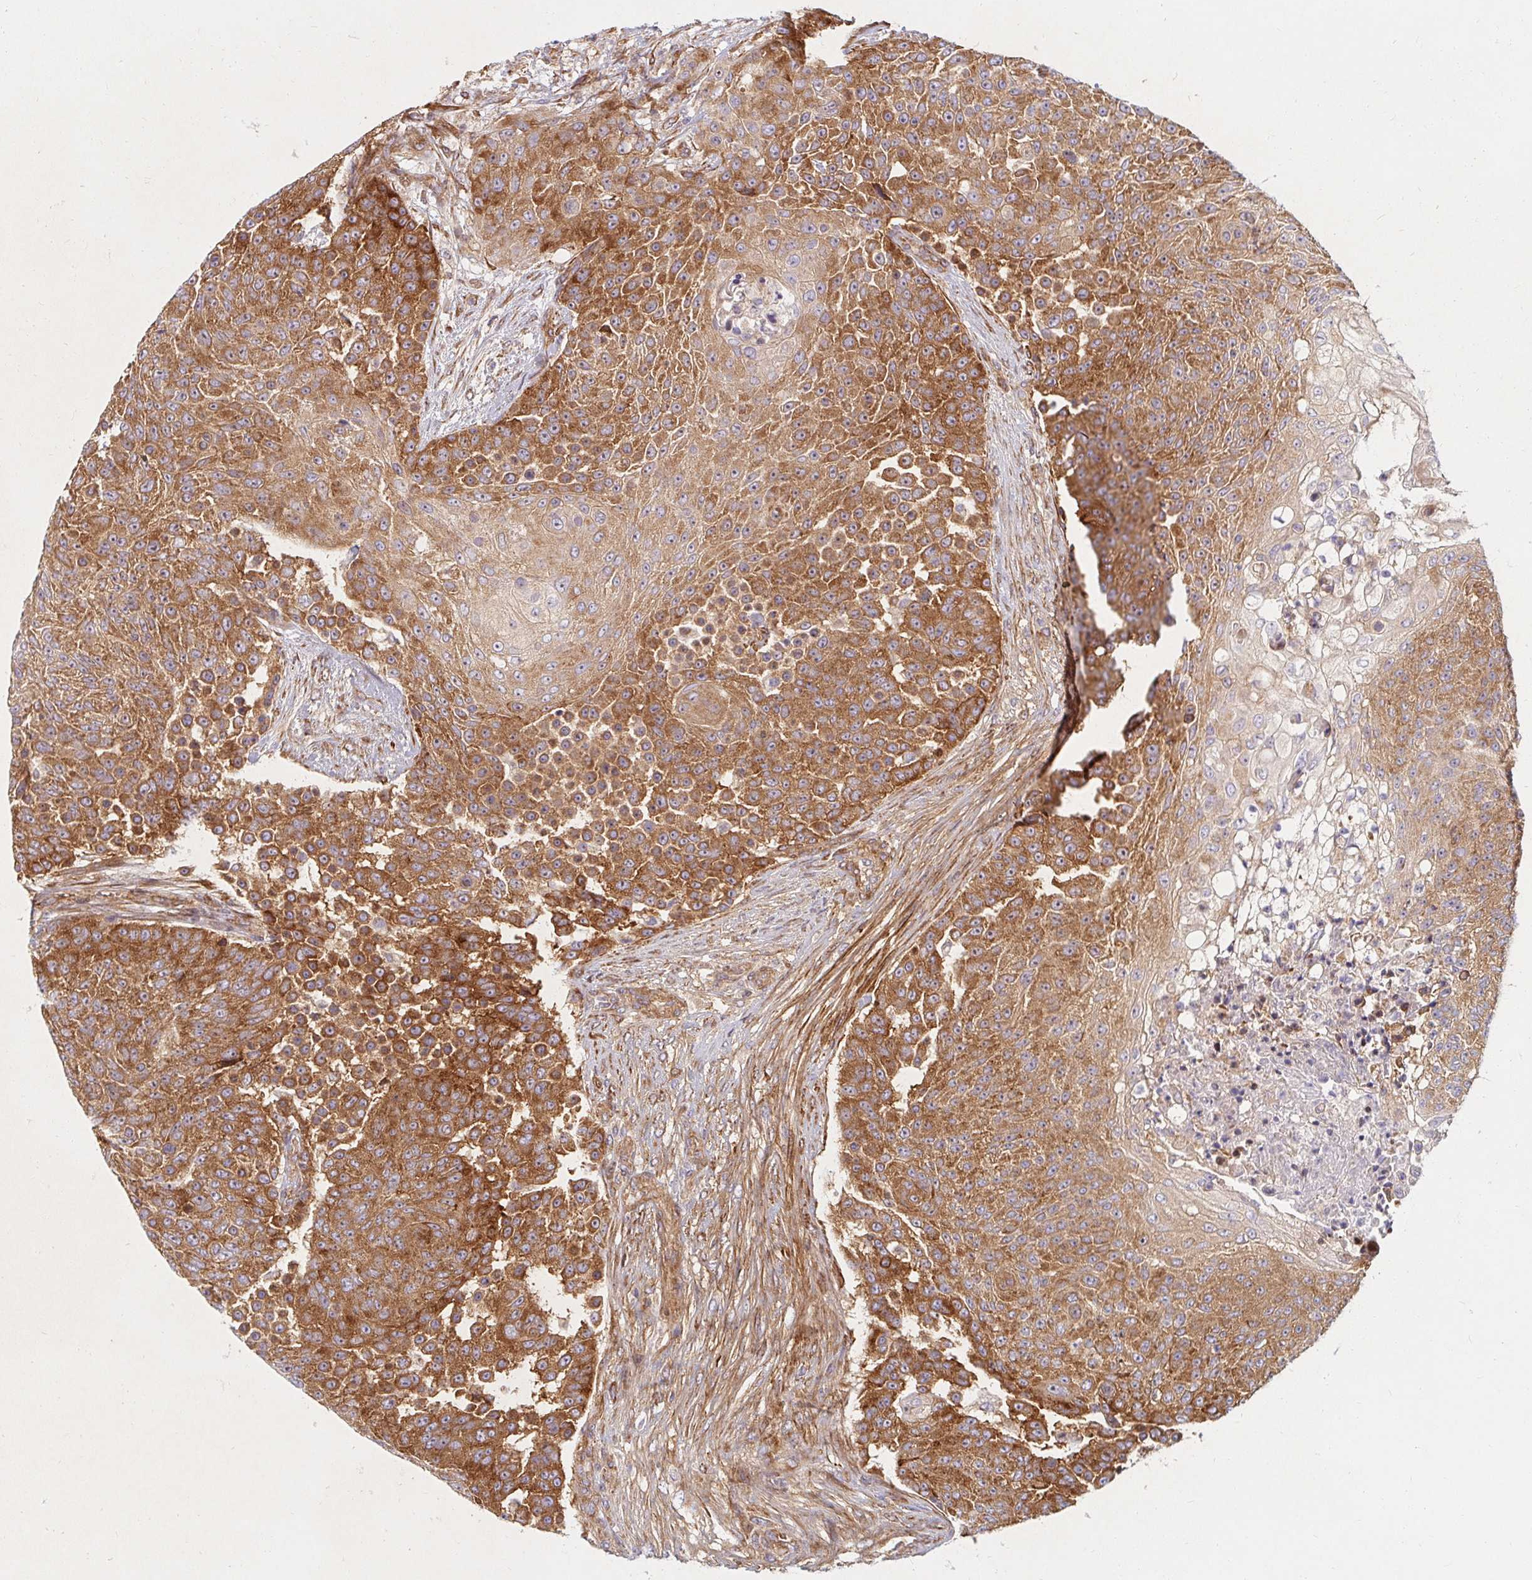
{"staining": {"intensity": "strong", "quantity": "25%-75%", "location": "cytoplasmic/membranous"}, "tissue": "urothelial cancer", "cell_type": "Tumor cells", "image_type": "cancer", "snomed": [{"axis": "morphology", "description": "Urothelial carcinoma, High grade"}, {"axis": "topography", "description": "Urinary bladder"}], "caption": "Immunohistochemistry (IHC) (DAB (3,3'-diaminobenzidine)) staining of high-grade urothelial carcinoma reveals strong cytoplasmic/membranous protein expression in approximately 25%-75% of tumor cells.", "gene": "BTF3", "patient": {"sex": "female", "age": 63}}